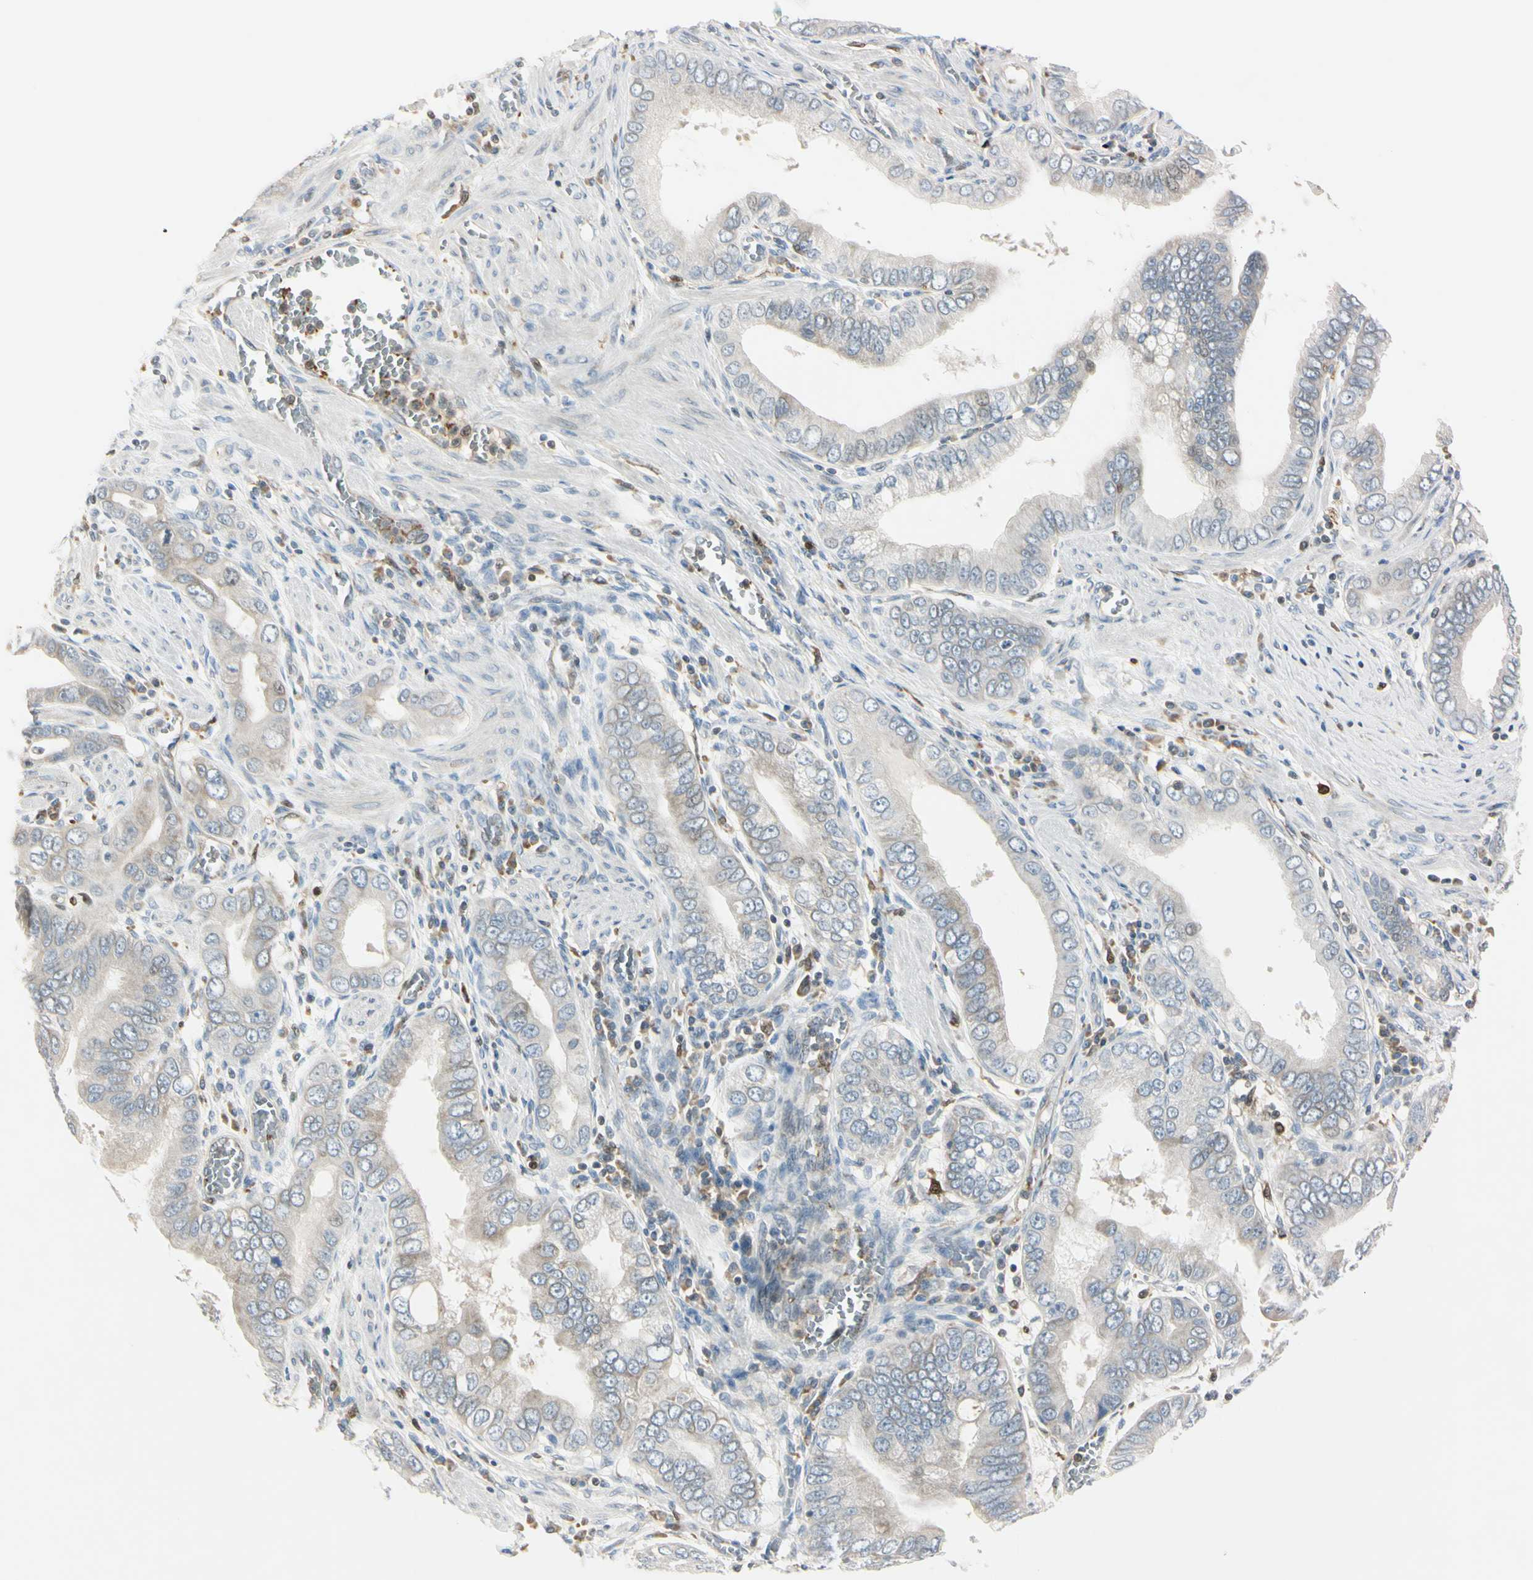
{"staining": {"intensity": "weak", "quantity": ">75%", "location": "cytoplasmic/membranous"}, "tissue": "pancreatic cancer", "cell_type": "Tumor cells", "image_type": "cancer", "snomed": [{"axis": "morphology", "description": "Normal tissue, NOS"}, {"axis": "topography", "description": "Lymph node"}], "caption": "Pancreatic cancer stained for a protein exhibits weak cytoplasmic/membranous positivity in tumor cells. The staining is performed using DAB (3,3'-diaminobenzidine) brown chromogen to label protein expression. The nuclei are counter-stained blue using hematoxylin.", "gene": "CYRIB", "patient": {"sex": "male", "age": 50}}